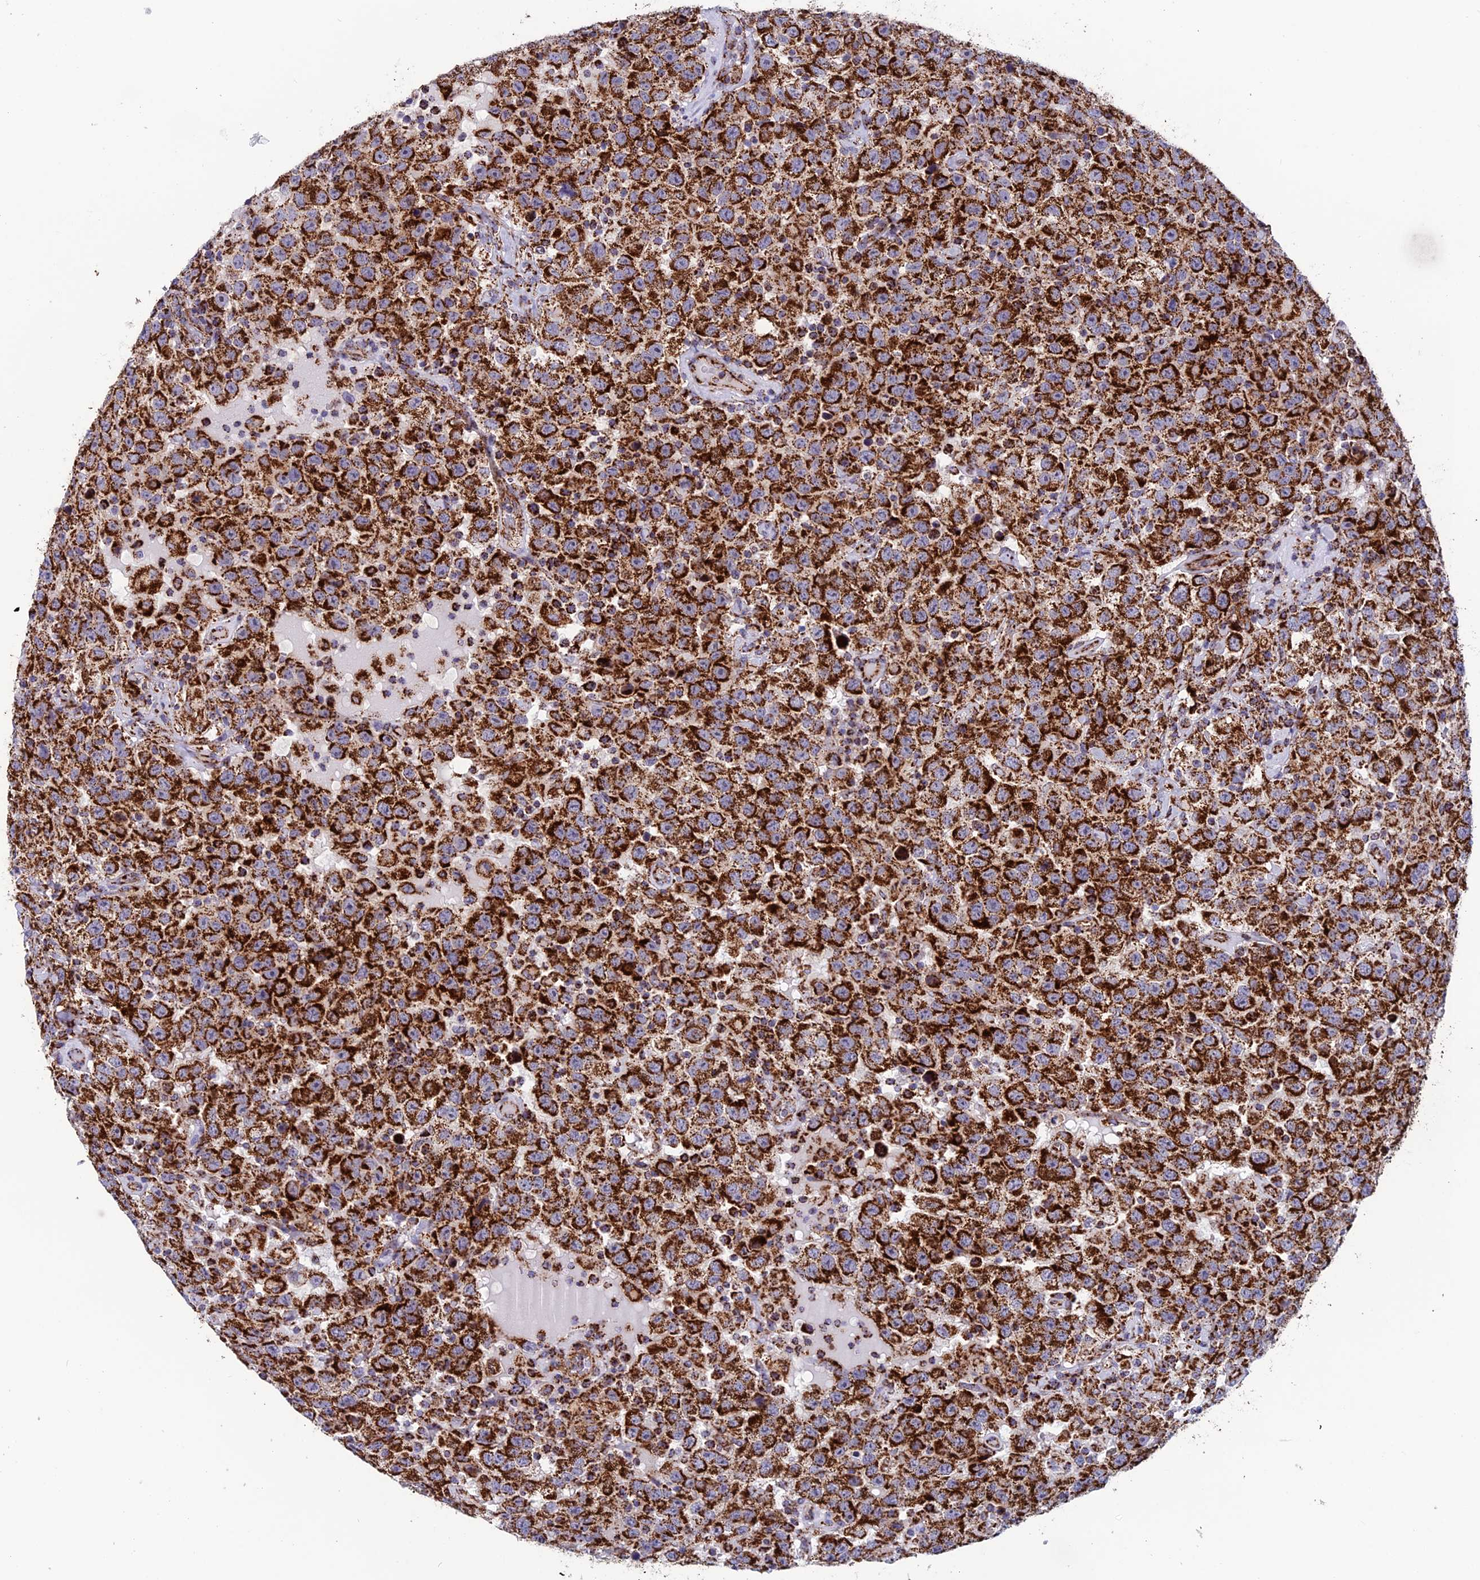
{"staining": {"intensity": "strong", "quantity": ">75%", "location": "cytoplasmic/membranous"}, "tissue": "testis cancer", "cell_type": "Tumor cells", "image_type": "cancer", "snomed": [{"axis": "morphology", "description": "Seminoma, NOS"}, {"axis": "topography", "description": "Testis"}], "caption": "Human testis cancer (seminoma) stained with a protein marker displays strong staining in tumor cells.", "gene": "MRPS18B", "patient": {"sex": "male", "age": 41}}